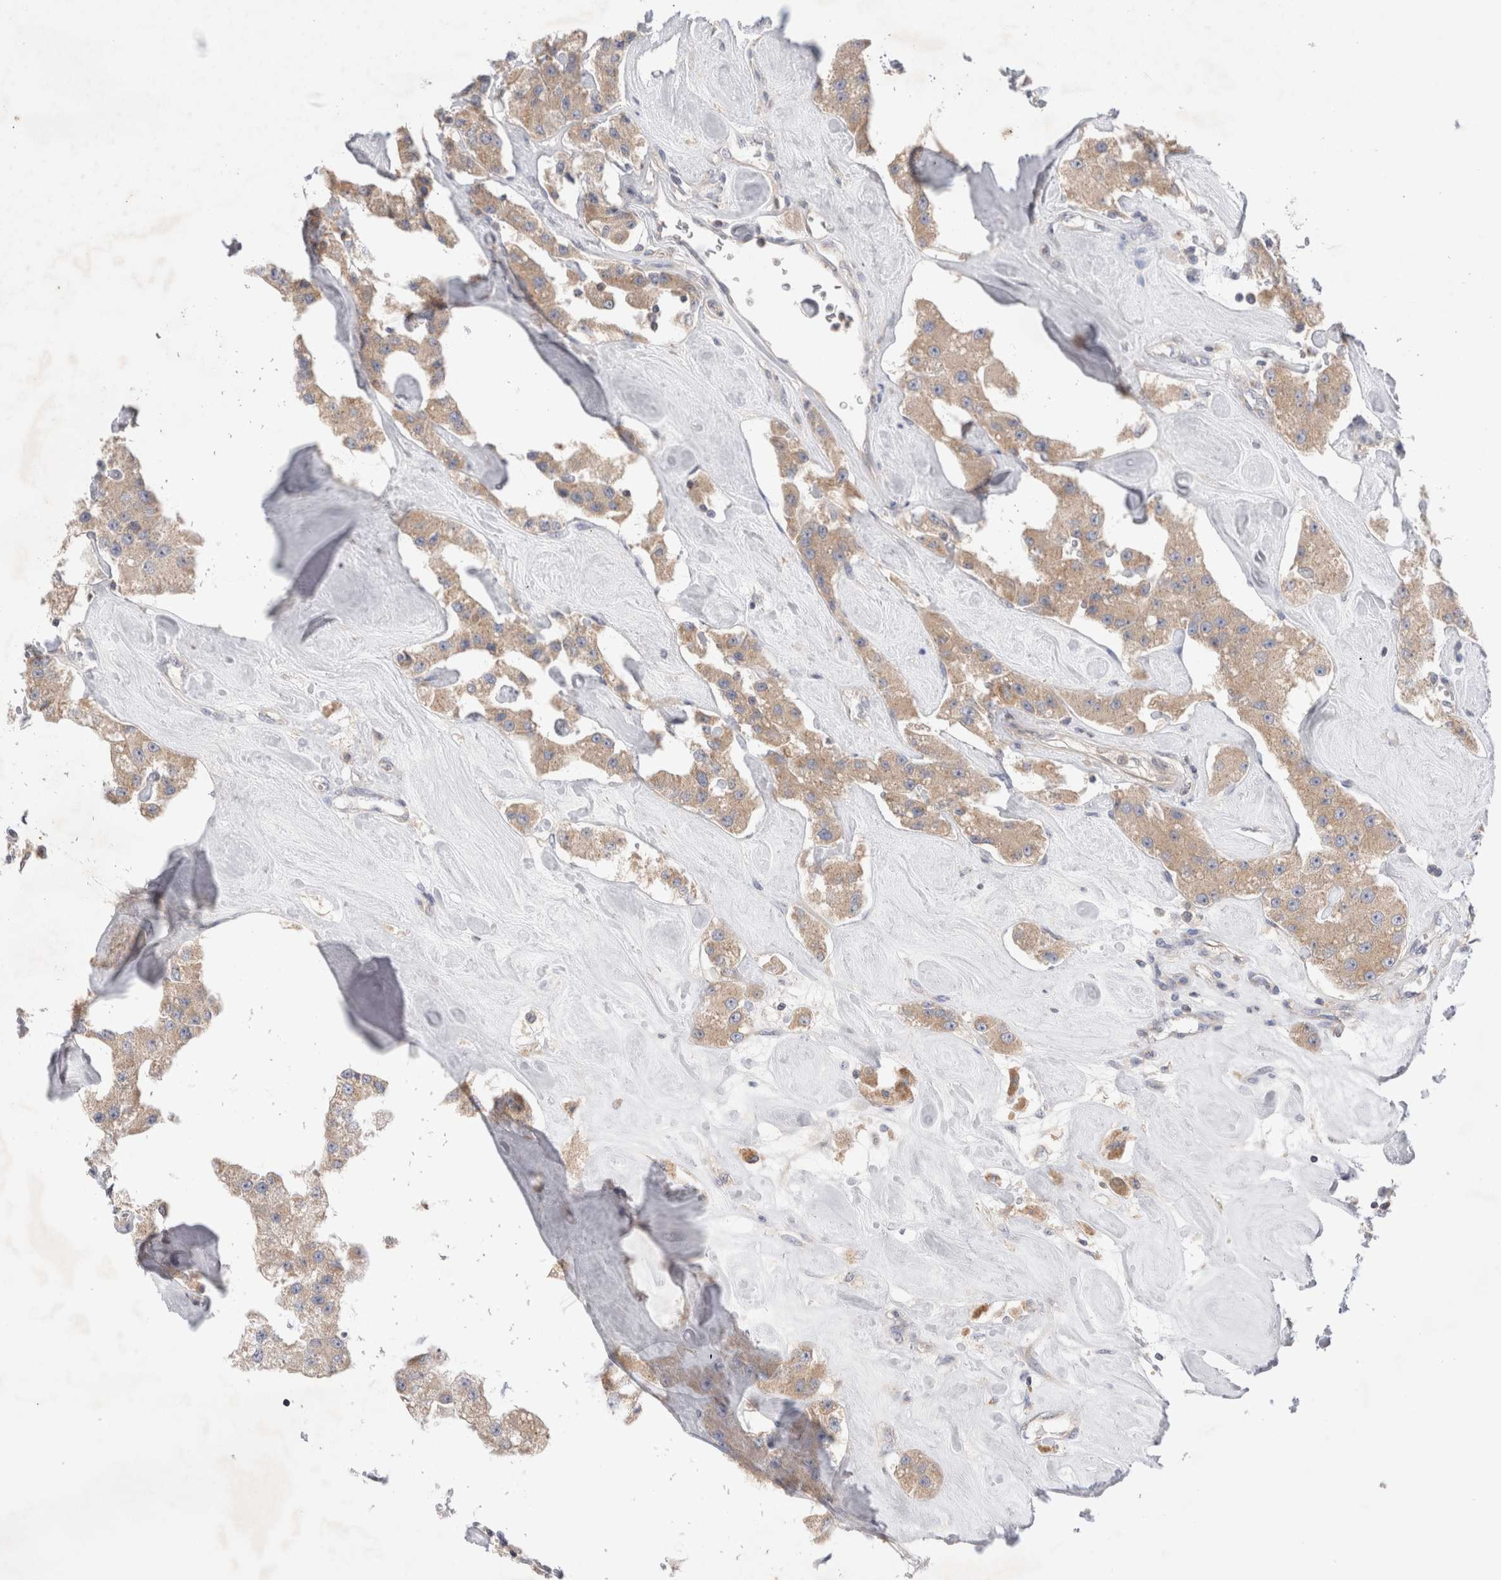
{"staining": {"intensity": "moderate", "quantity": ">75%", "location": "cytoplasmic/membranous"}, "tissue": "carcinoid", "cell_type": "Tumor cells", "image_type": "cancer", "snomed": [{"axis": "morphology", "description": "Carcinoid, malignant, NOS"}, {"axis": "topography", "description": "Pancreas"}], "caption": "Immunohistochemistry (IHC) (DAB (3,3'-diaminobenzidine)) staining of malignant carcinoid reveals moderate cytoplasmic/membranous protein staining in approximately >75% of tumor cells.", "gene": "IFT74", "patient": {"sex": "male", "age": 41}}